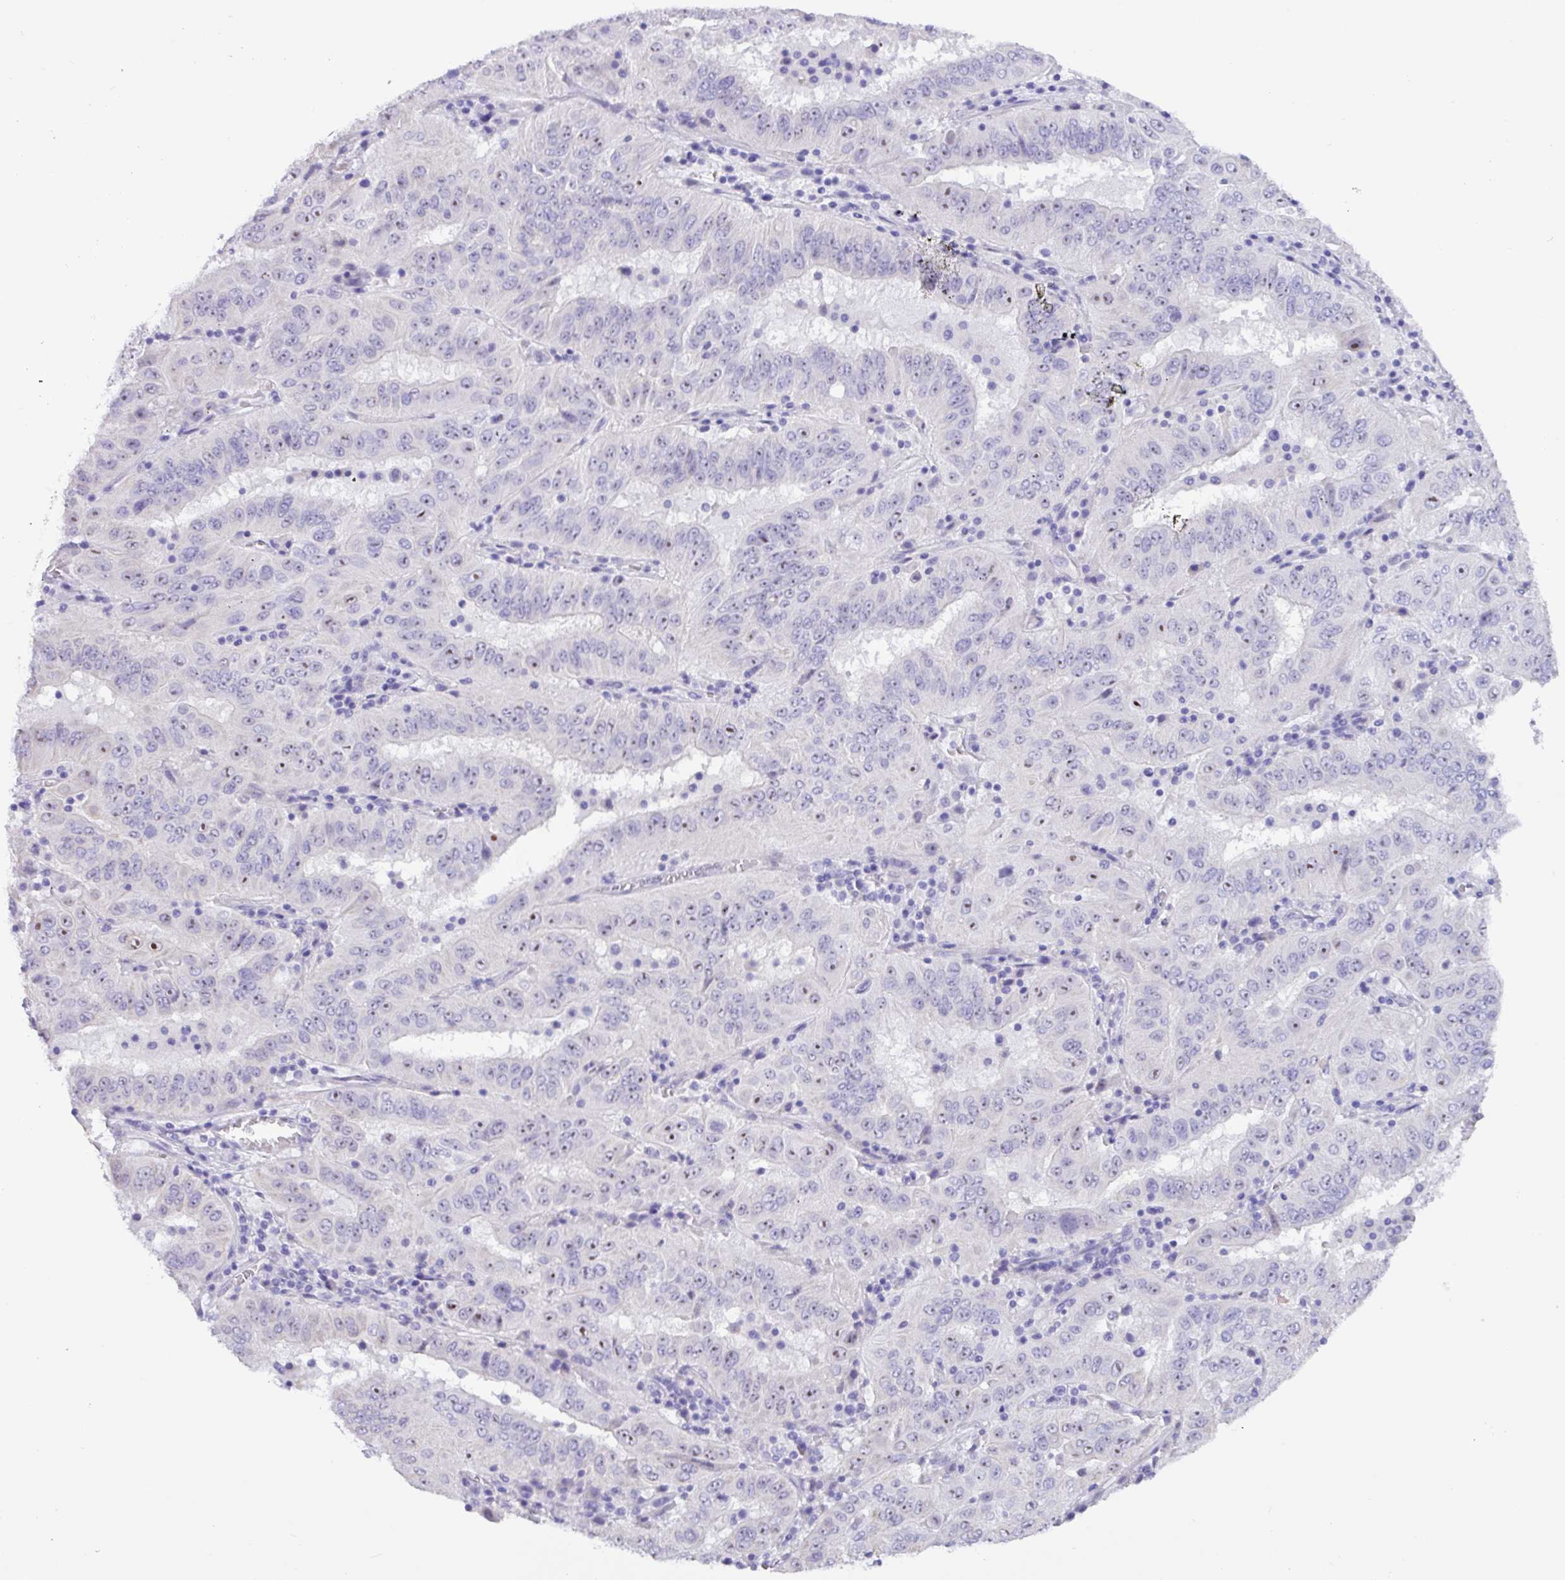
{"staining": {"intensity": "negative", "quantity": "none", "location": "none"}, "tissue": "pancreatic cancer", "cell_type": "Tumor cells", "image_type": "cancer", "snomed": [{"axis": "morphology", "description": "Adenocarcinoma, NOS"}, {"axis": "topography", "description": "Pancreas"}], "caption": "High magnification brightfield microscopy of pancreatic cancer stained with DAB (3,3'-diaminobenzidine) (brown) and counterstained with hematoxylin (blue): tumor cells show no significant positivity.", "gene": "MRM2", "patient": {"sex": "male", "age": 63}}